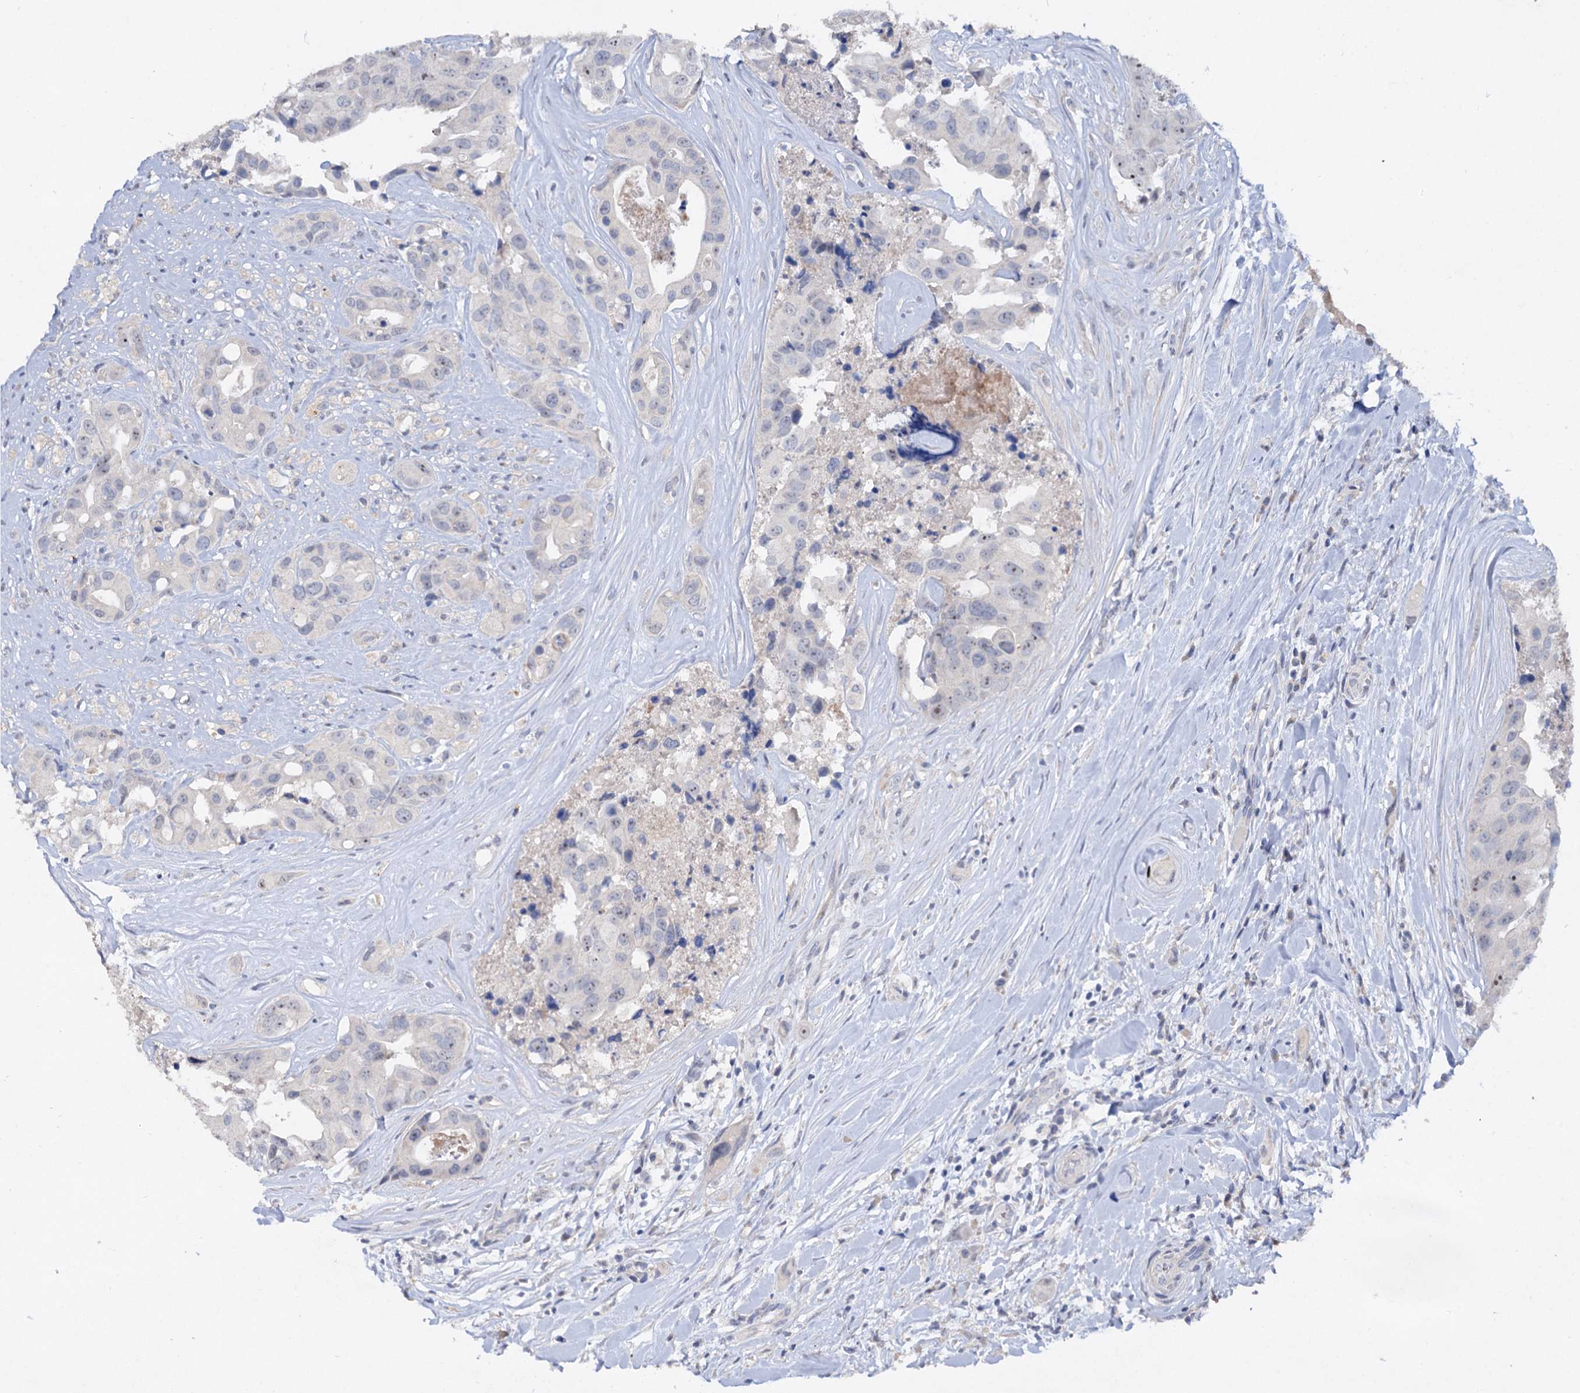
{"staining": {"intensity": "negative", "quantity": "none", "location": "none"}, "tissue": "head and neck cancer", "cell_type": "Tumor cells", "image_type": "cancer", "snomed": [{"axis": "morphology", "description": "Adenocarcinoma, NOS"}, {"axis": "morphology", "description": "Adenocarcinoma, metastatic, NOS"}, {"axis": "topography", "description": "Head-Neck"}], "caption": "Tumor cells show no significant protein positivity in head and neck cancer (metastatic adenocarcinoma).", "gene": "ATP4A", "patient": {"sex": "male", "age": 75}}